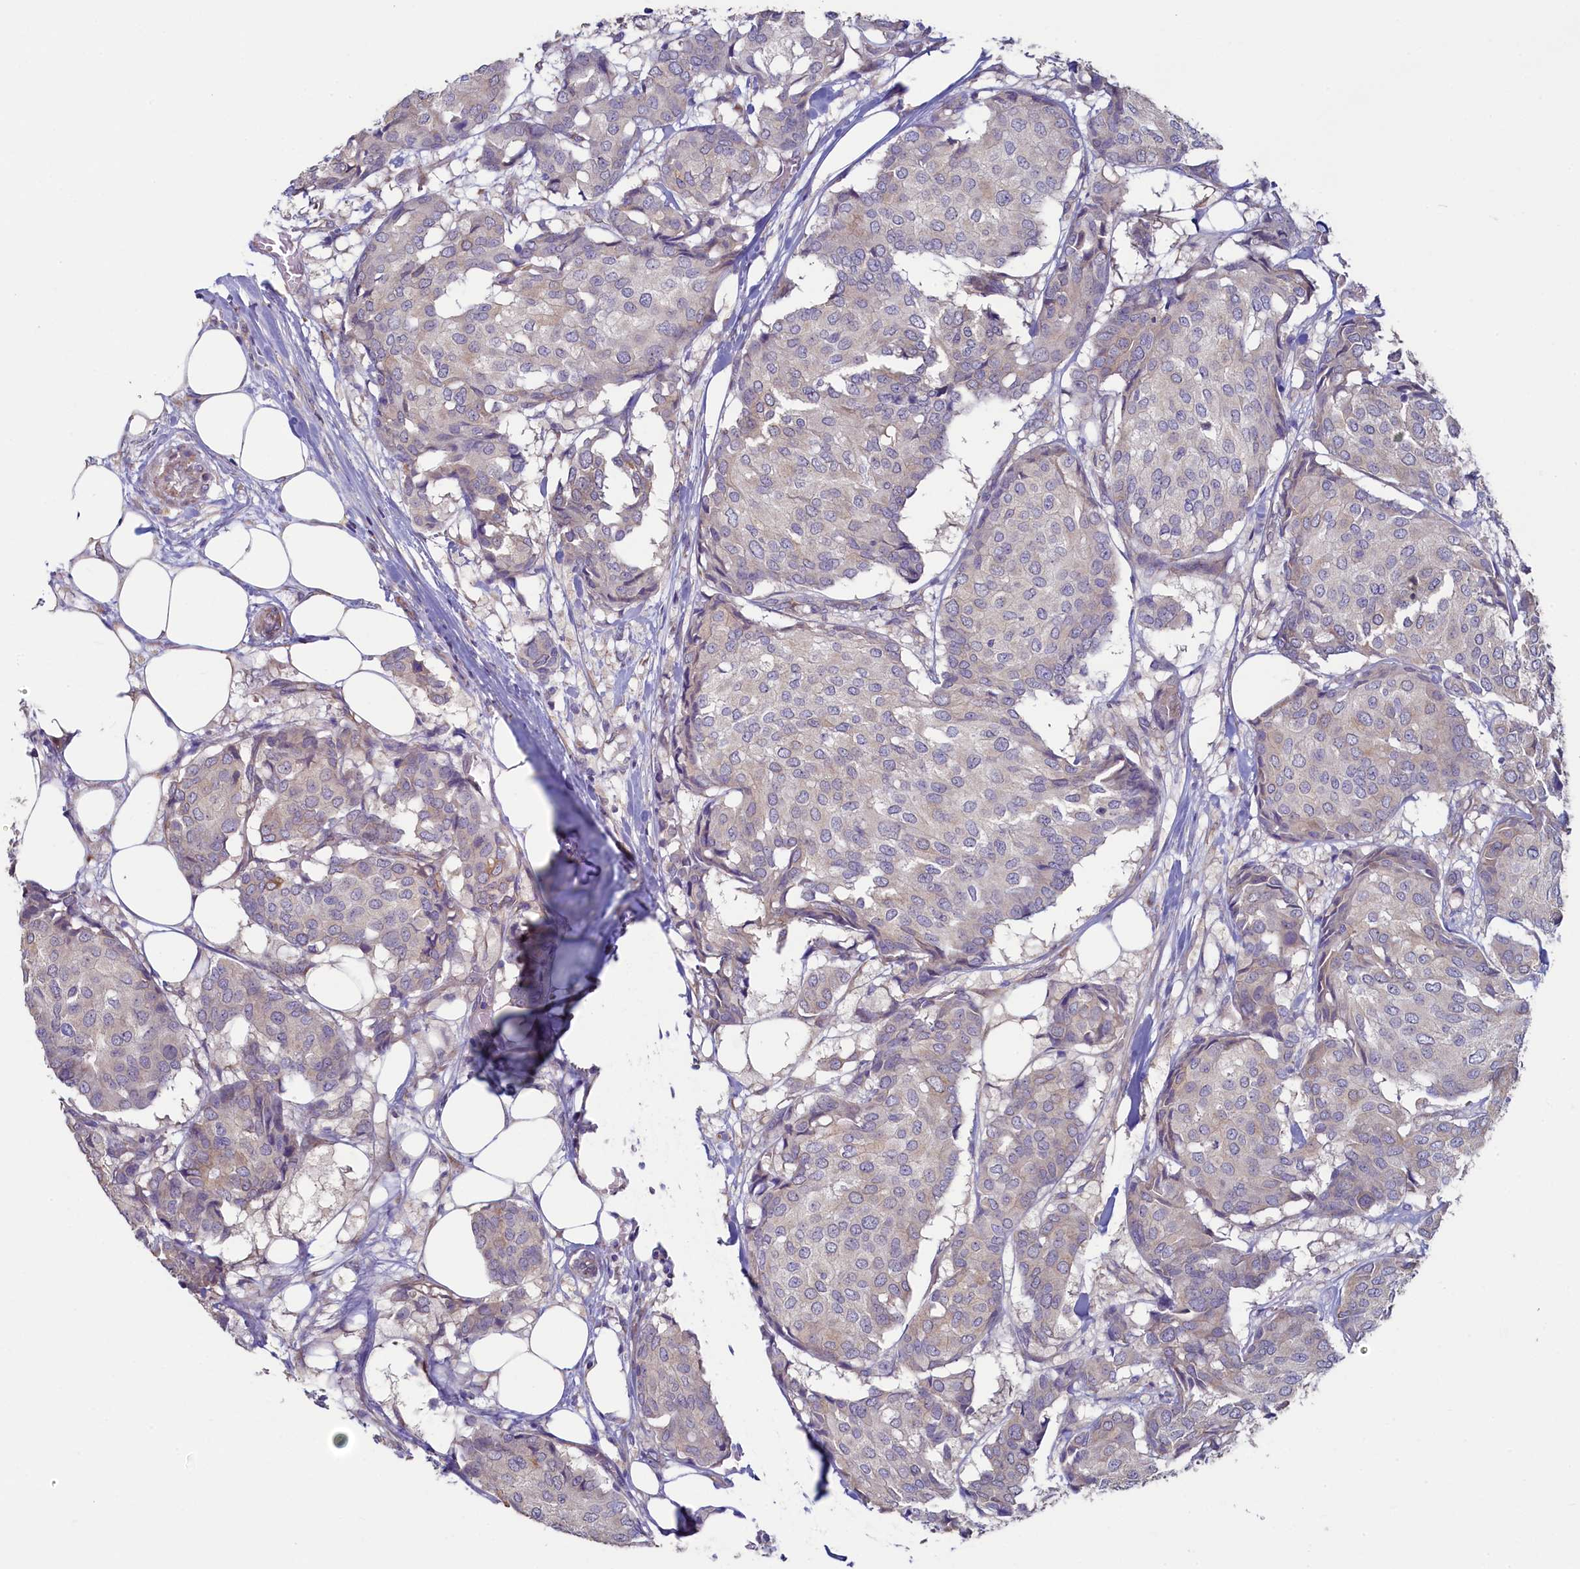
{"staining": {"intensity": "moderate", "quantity": "<25%", "location": "cytoplasmic/membranous"}, "tissue": "breast cancer", "cell_type": "Tumor cells", "image_type": "cancer", "snomed": [{"axis": "morphology", "description": "Duct carcinoma"}, {"axis": "topography", "description": "Breast"}], "caption": "The immunohistochemical stain labels moderate cytoplasmic/membranous expression in tumor cells of infiltrating ductal carcinoma (breast) tissue.", "gene": "SPATA2L", "patient": {"sex": "female", "age": 75}}